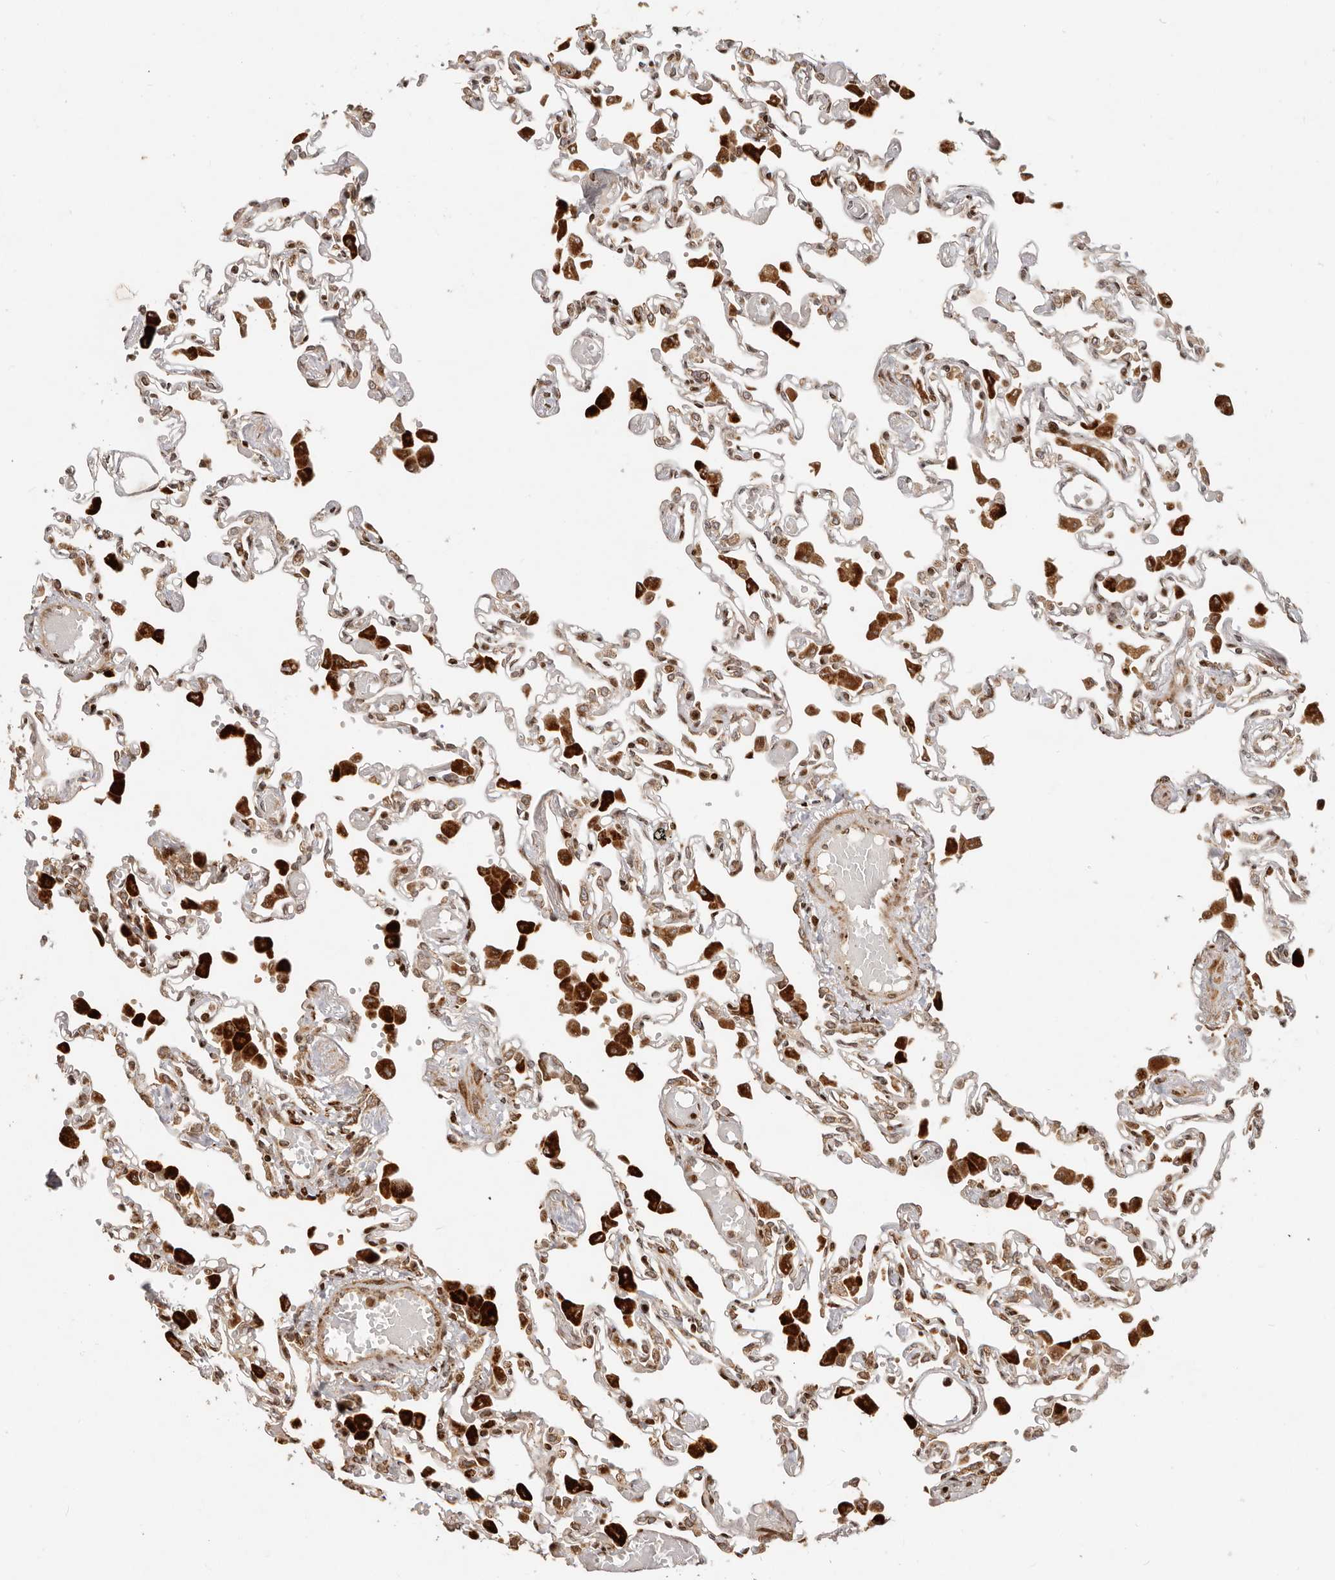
{"staining": {"intensity": "strong", "quantity": "25%-75%", "location": "cytoplasmic/membranous,nuclear"}, "tissue": "lung", "cell_type": "Alveolar cells", "image_type": "normal", "snomed": [{"axis": "morphology", "description": "Normal tissue, NOS"}, {"axis": "topography", "description": "Bronchus"}, {"axis": "topography", "description": "Lung"}], "caption": "Immunohistochemistry (IHC) of normal human lung reveals high levels of strong cytoplasmic/membranous,nuclear staining in about 25%-75% of alveolar cells.", "gene": "TRIM4", "patient": {"sex": "female", "age": 49}}